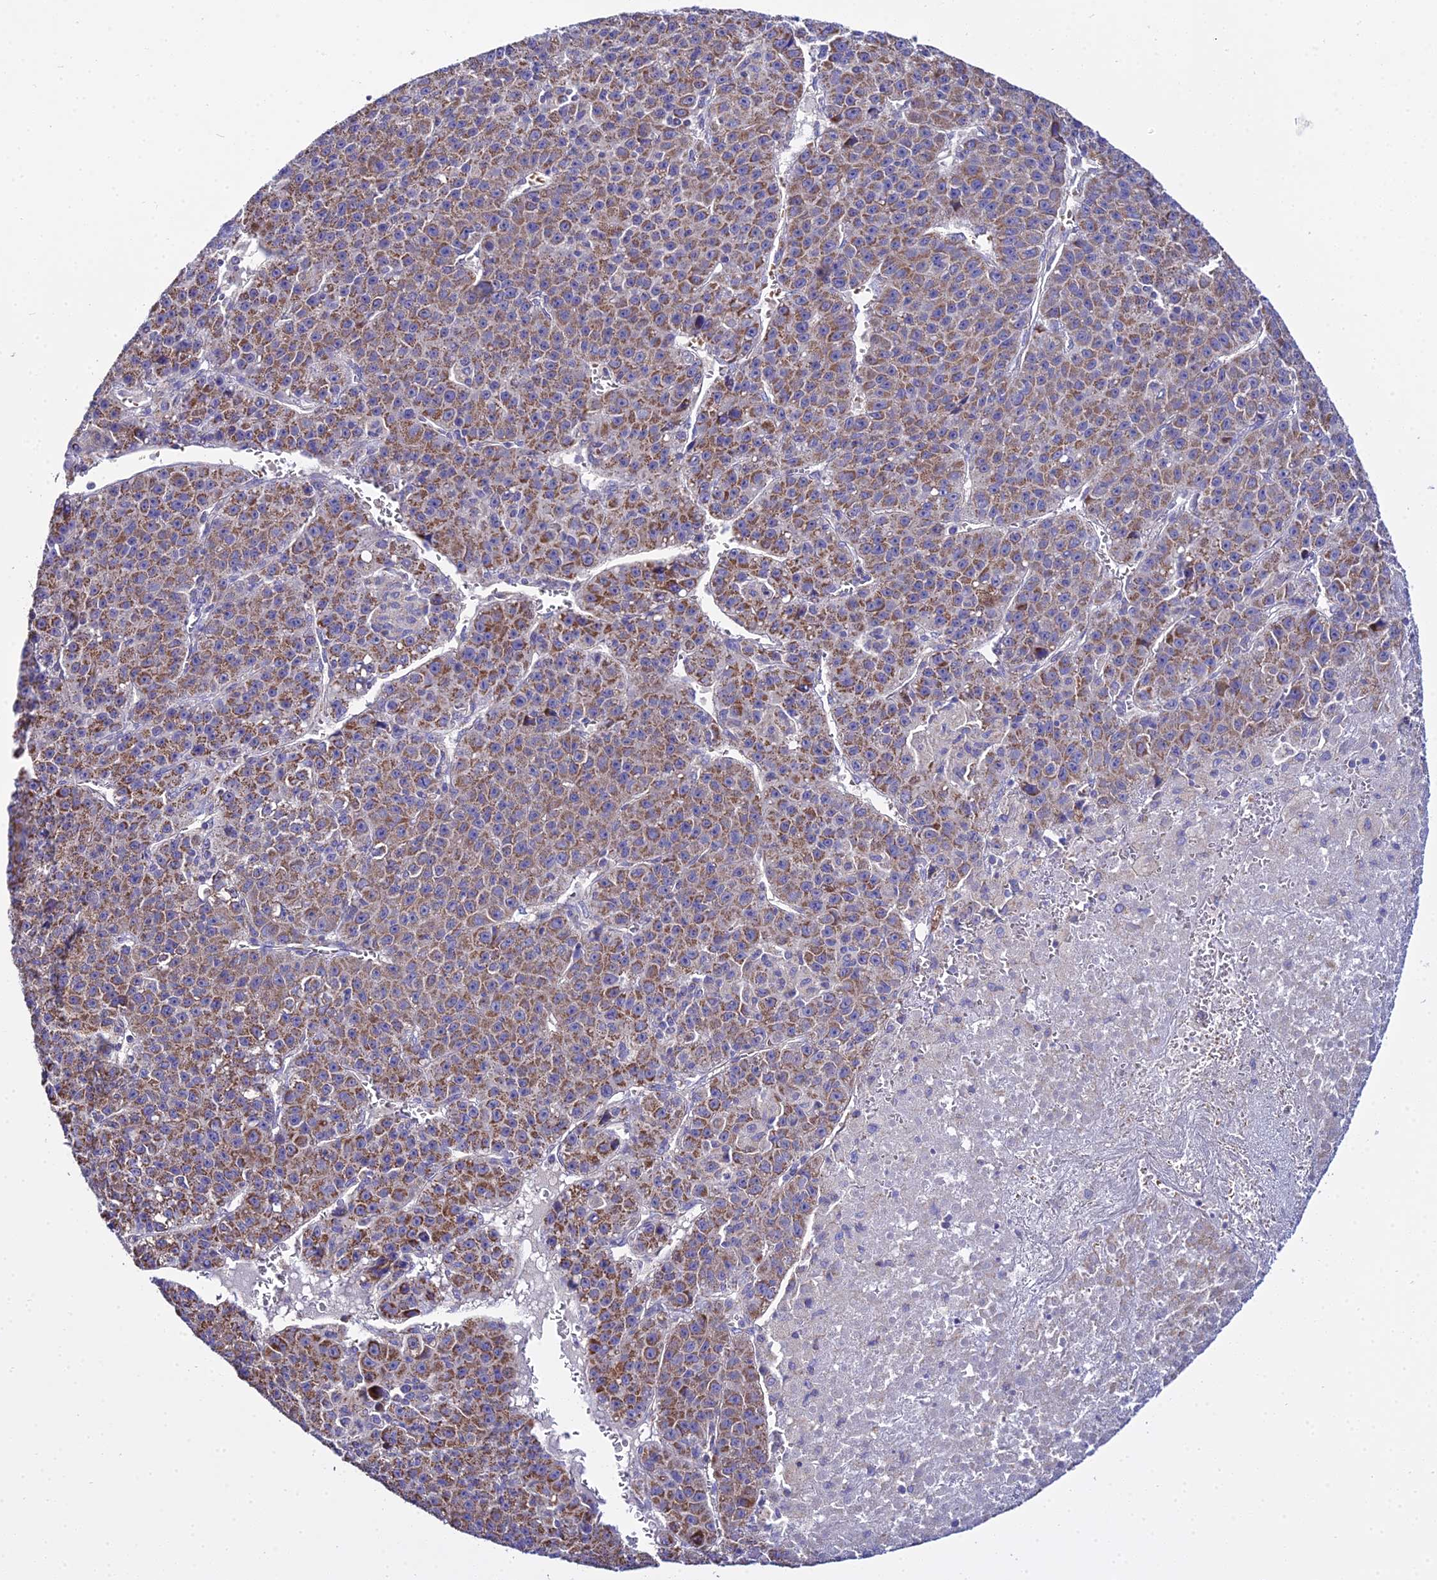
{"staining": {"intensity": "moderate", "quantity": ">75%", "location": "cytoplasmic/membranous"}, "tissue": "liver cancer", "cell_type": "Tumor cells", "image_type": "cancer", "snomed": [{"axis": "morphology", "description": "Carcinoma, Hepatocellular, NOS"}, {"axis": "topography", "description": "Liver"}], "caption": "Liver cancer stained for a protein reveals moderate cytoplasmic/membranous positivity in tumor cells. (IHC, brightfield microscopy, high magnification).", "gene": "TYW5", "patient": {"sex": "female", "age": 53}}